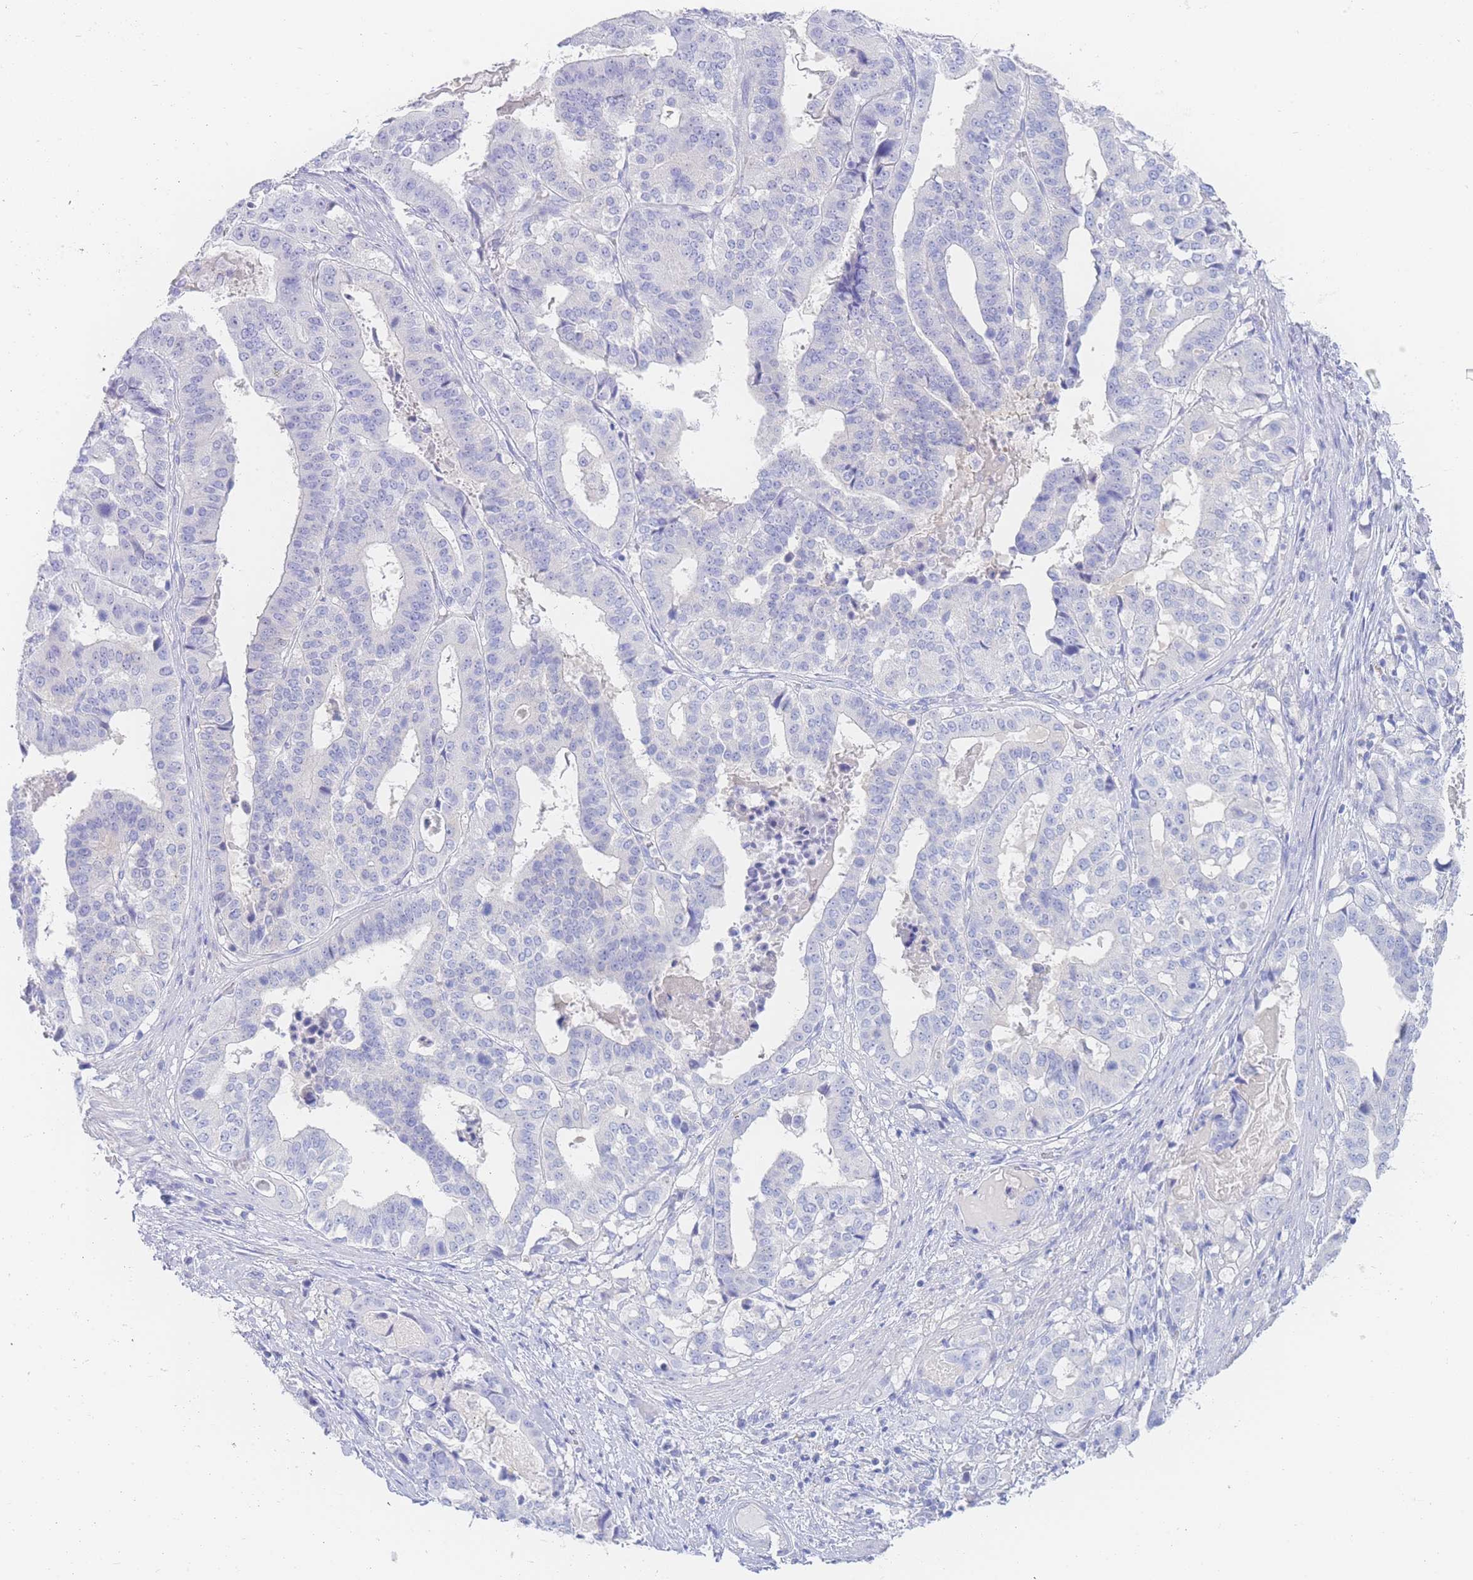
{"staining": {"intensity": "negative", "quantity": "none", "location": "none"}, "tissue": "stomach cancer", "cell_type": "Tumor cells", "image_type": "cancer", "snomed": [{"axis": "morphology", "description": "Adenocarcinoma, NOS"}, {"axis": "topography", "description": "Stomach"}], "caption": "Stomach adenocarcinoma stained for a protein using immunohistochemistry (IHC) displays no staining tumor cells.", "gene": "LZTFL1", "patient": {"sex": "male", "age": 48}}